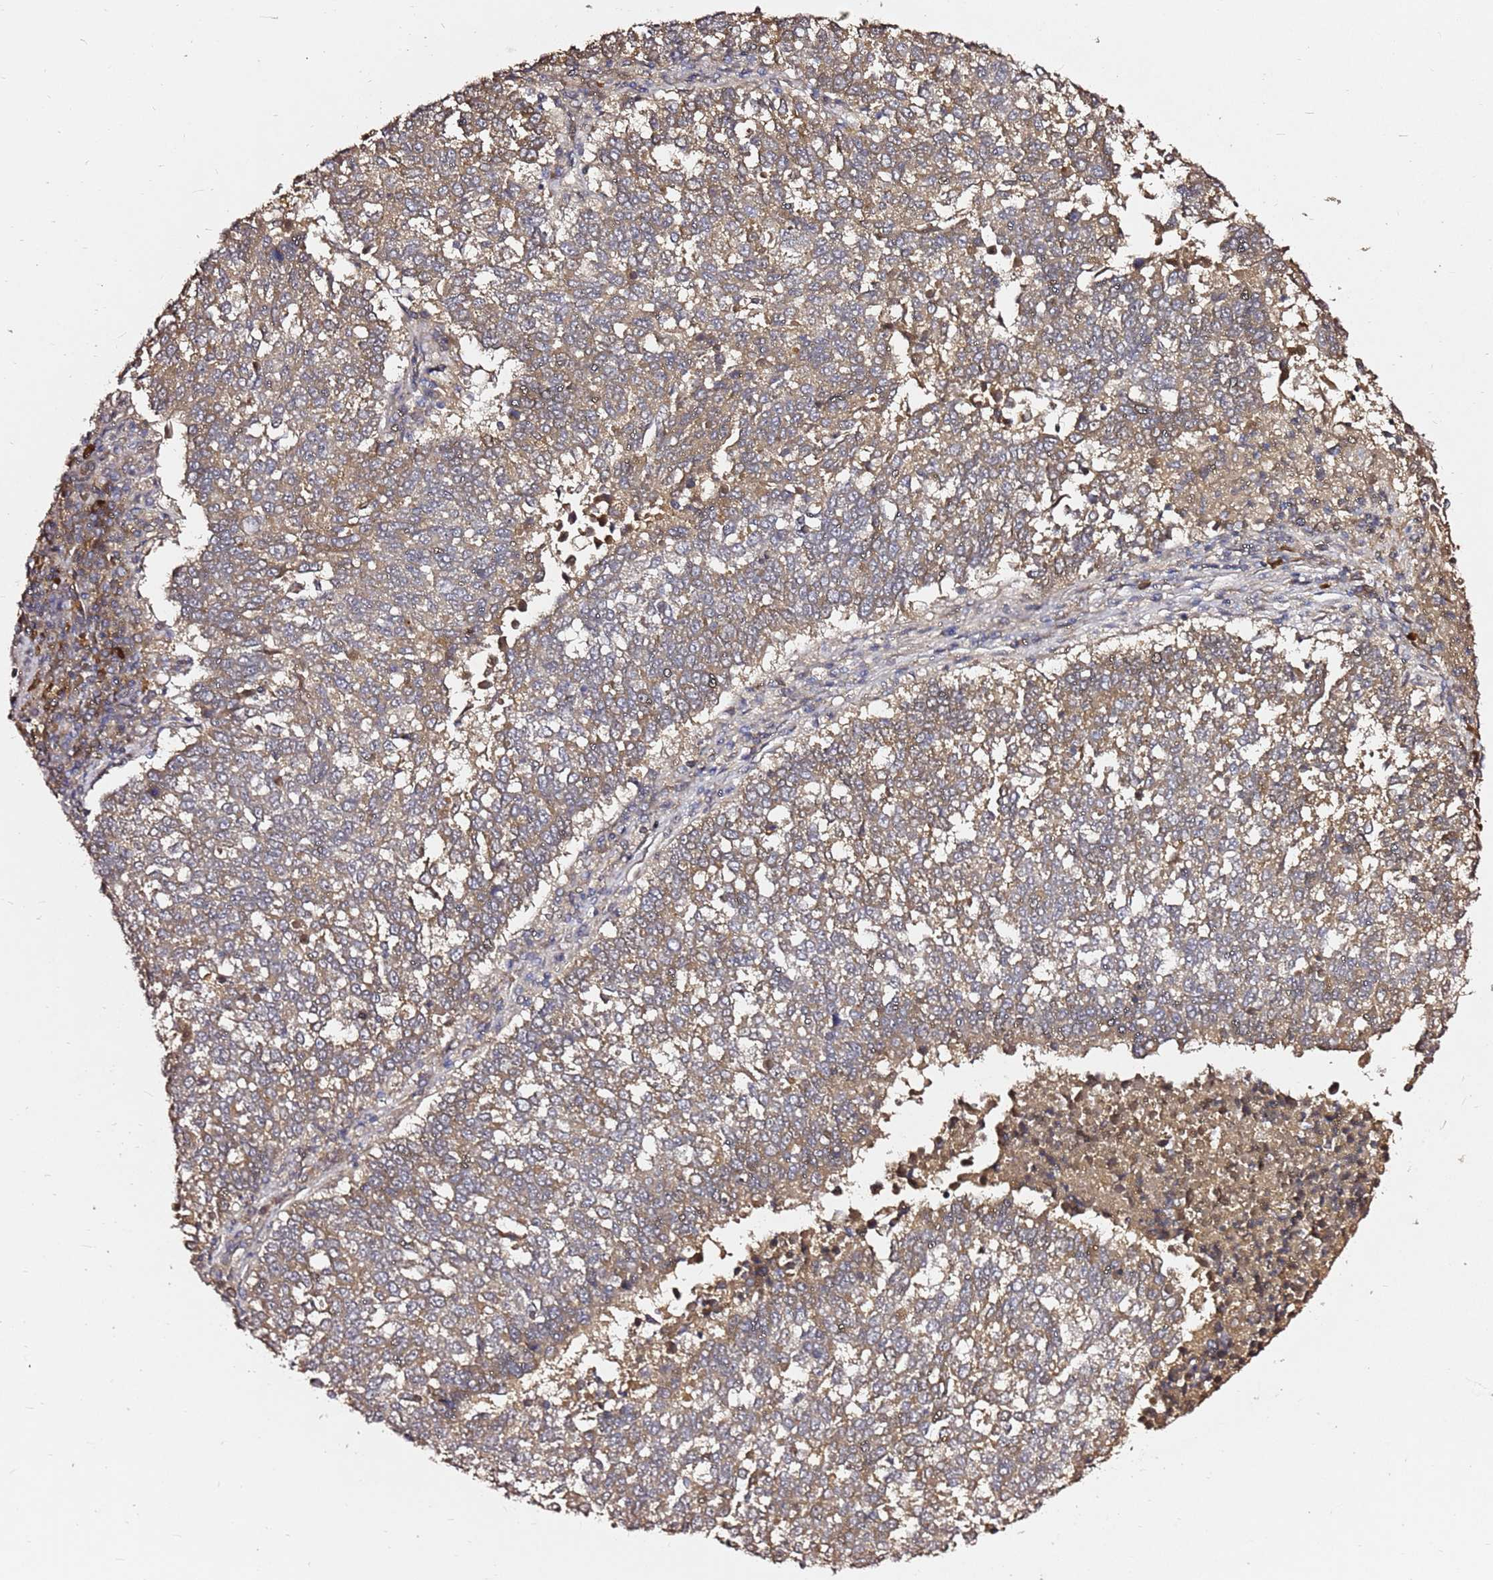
{"staining": {"intensity": "moderate", "quantity": ">75%", "location": "cytoplasmic/membranous"}, "tissue": "lung cancer", "cell_type": "Tumor cells", "image_type": "cancer", "snomed": [{"axis": "morphology", "description": "Squamous cell carcinoma, NOS"}, {"axis": "topography", "description": "Lung"}], "caption": "Tumor cells reveal moderate cytoplasmic/membranous expression in approximately >75% of cells in squamous cell carcinoma (lung).", "gene": "C6orf136", "patient": {"sex": "male", "age": 73}}